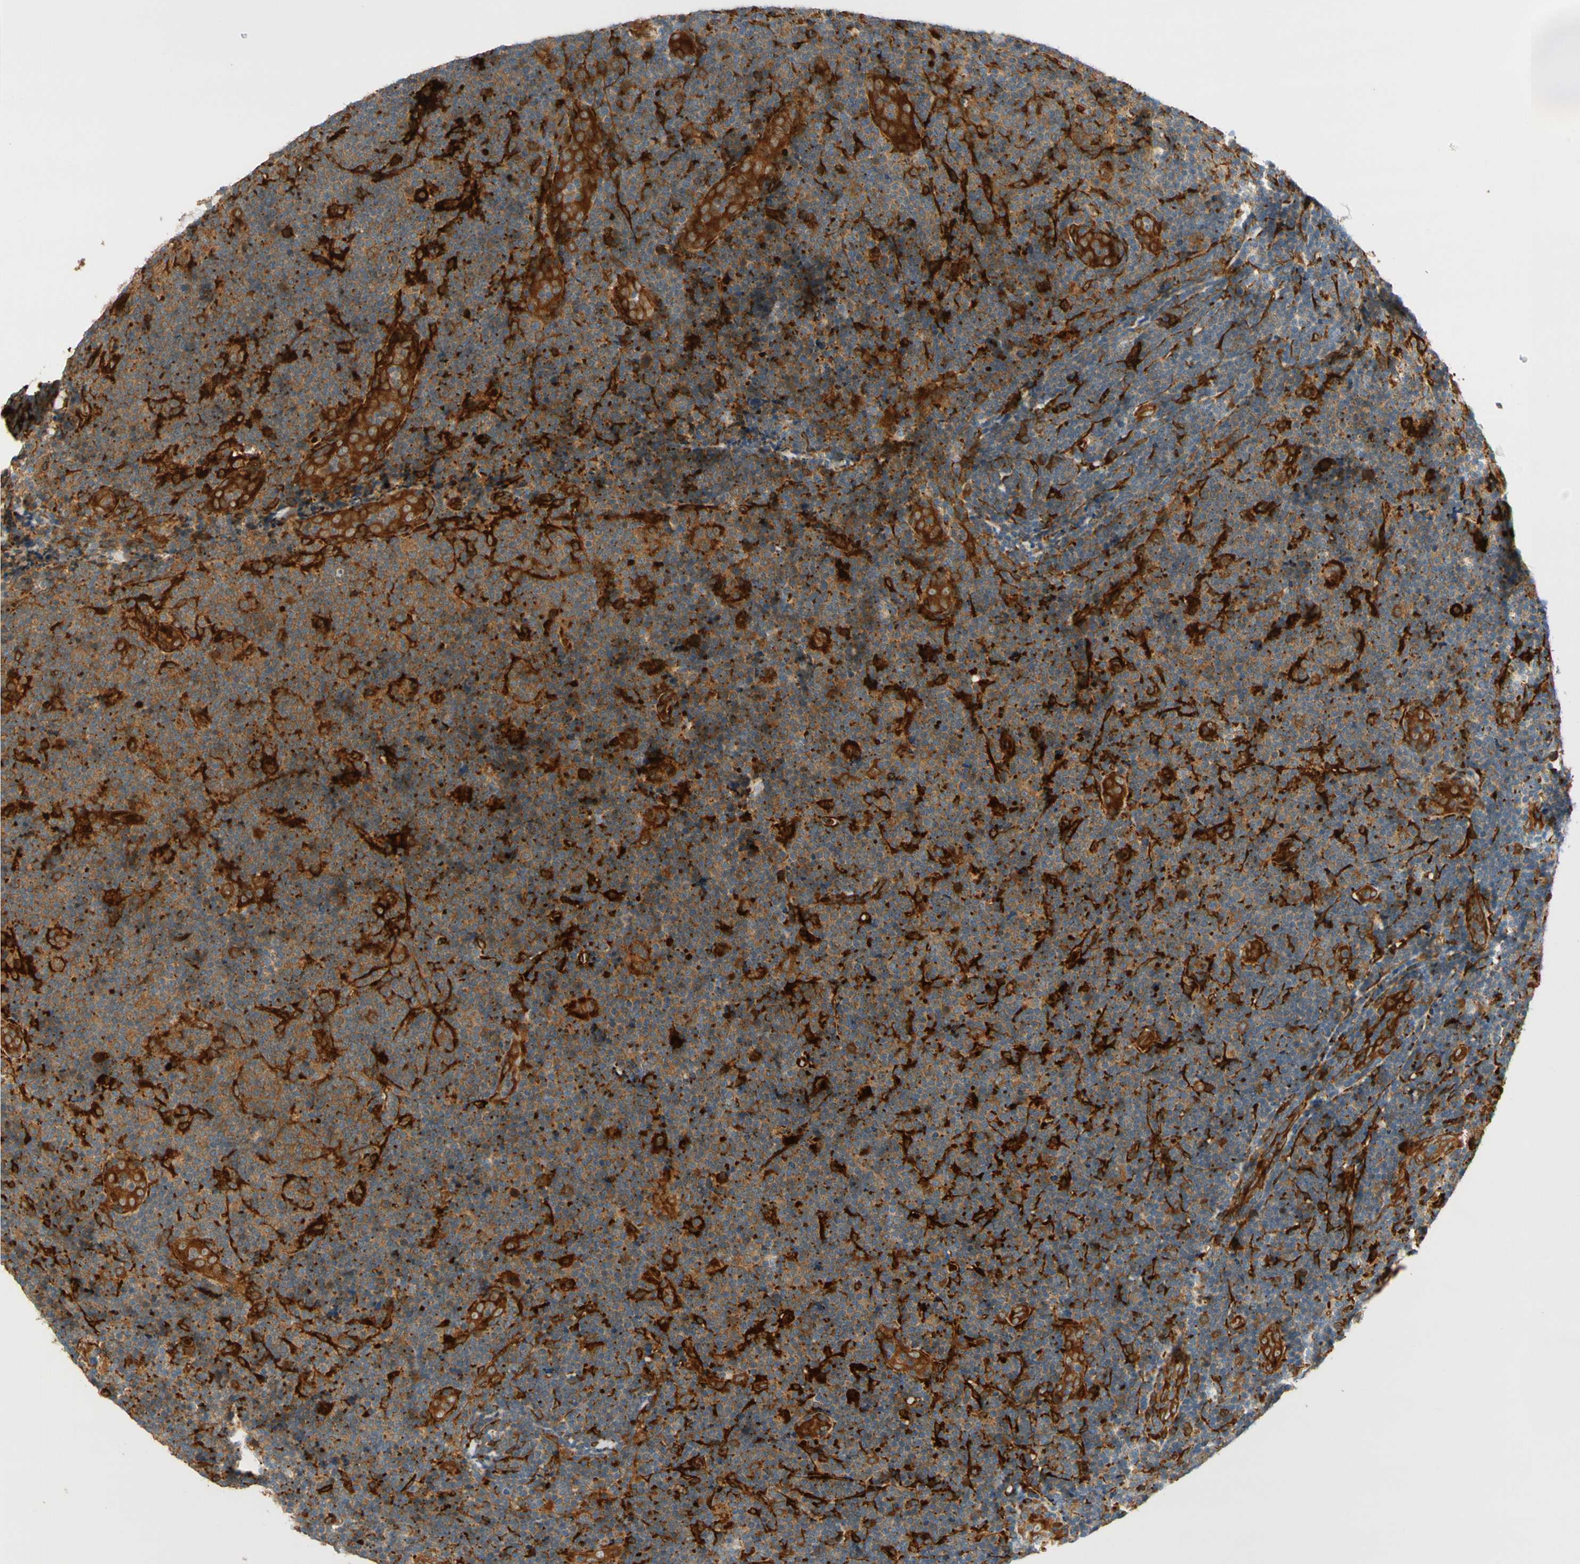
{"staining": {"intensity": "moderate", "quantity": ">75%", "location": "cytoplasmic/membranous"}, "tissue": "lymphoma", "cell_type": "Tumor cells", "image_type": "cancer", "snomed": [{"axis": "morphology", "description": "Malignant lymphoma, non-Hodgkin's type, Low grade"}, {"axis": "topography", "description": "Lymph node"}], "caption": "Brown immunohistochemical staining in human malignant lymphoma, non-Hodgkin's type (low-grade) displays moderate cytoplasmic/membranous expression in approximately >75% of tumor cells. (brown staining indicates protein expression, while blue staining denotes nuclei).", "gene": "PARP14", "patient": {"sex": "male", "age": 83}}